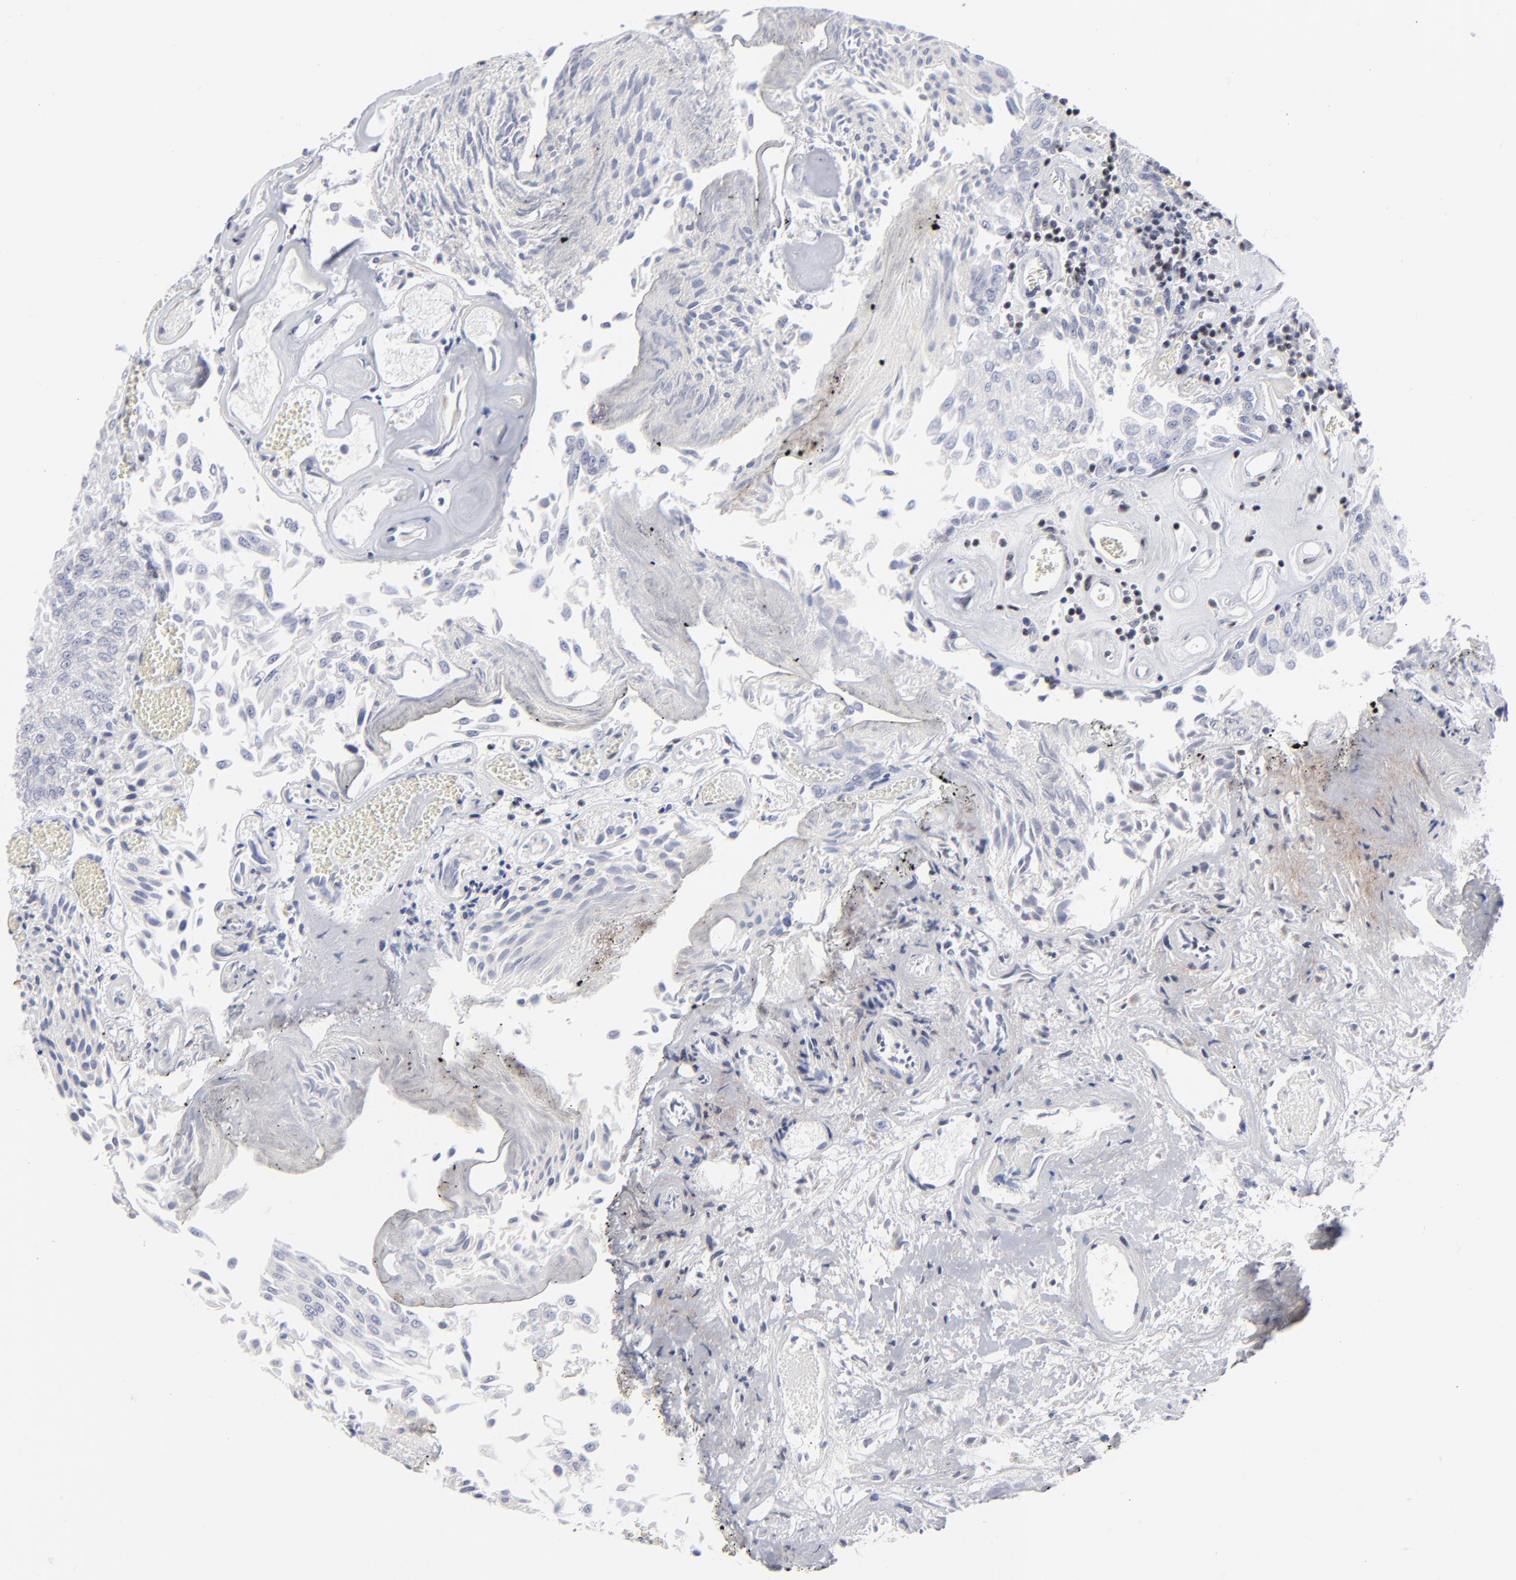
{"staining": {"intensity": "negative", "quantity": "none", "location": "none"}, "tissue": "urothelial cancer", "cell_type": "Tumor cells", "image_type": "cancer", "snomed": [{"axis": "morphology", "description": "Urothelial carcinoma, Low grade"}, {"axis": "topography", "description": "Urinary bladder"}], "caption": "High power microscopy image of an immunohistochemistry image of urothelial carcinoma (low-grade), revealing no significant positivity in tumor cells.", "gene": "SP2", "patient": {"sex": "male", "age": 86}}